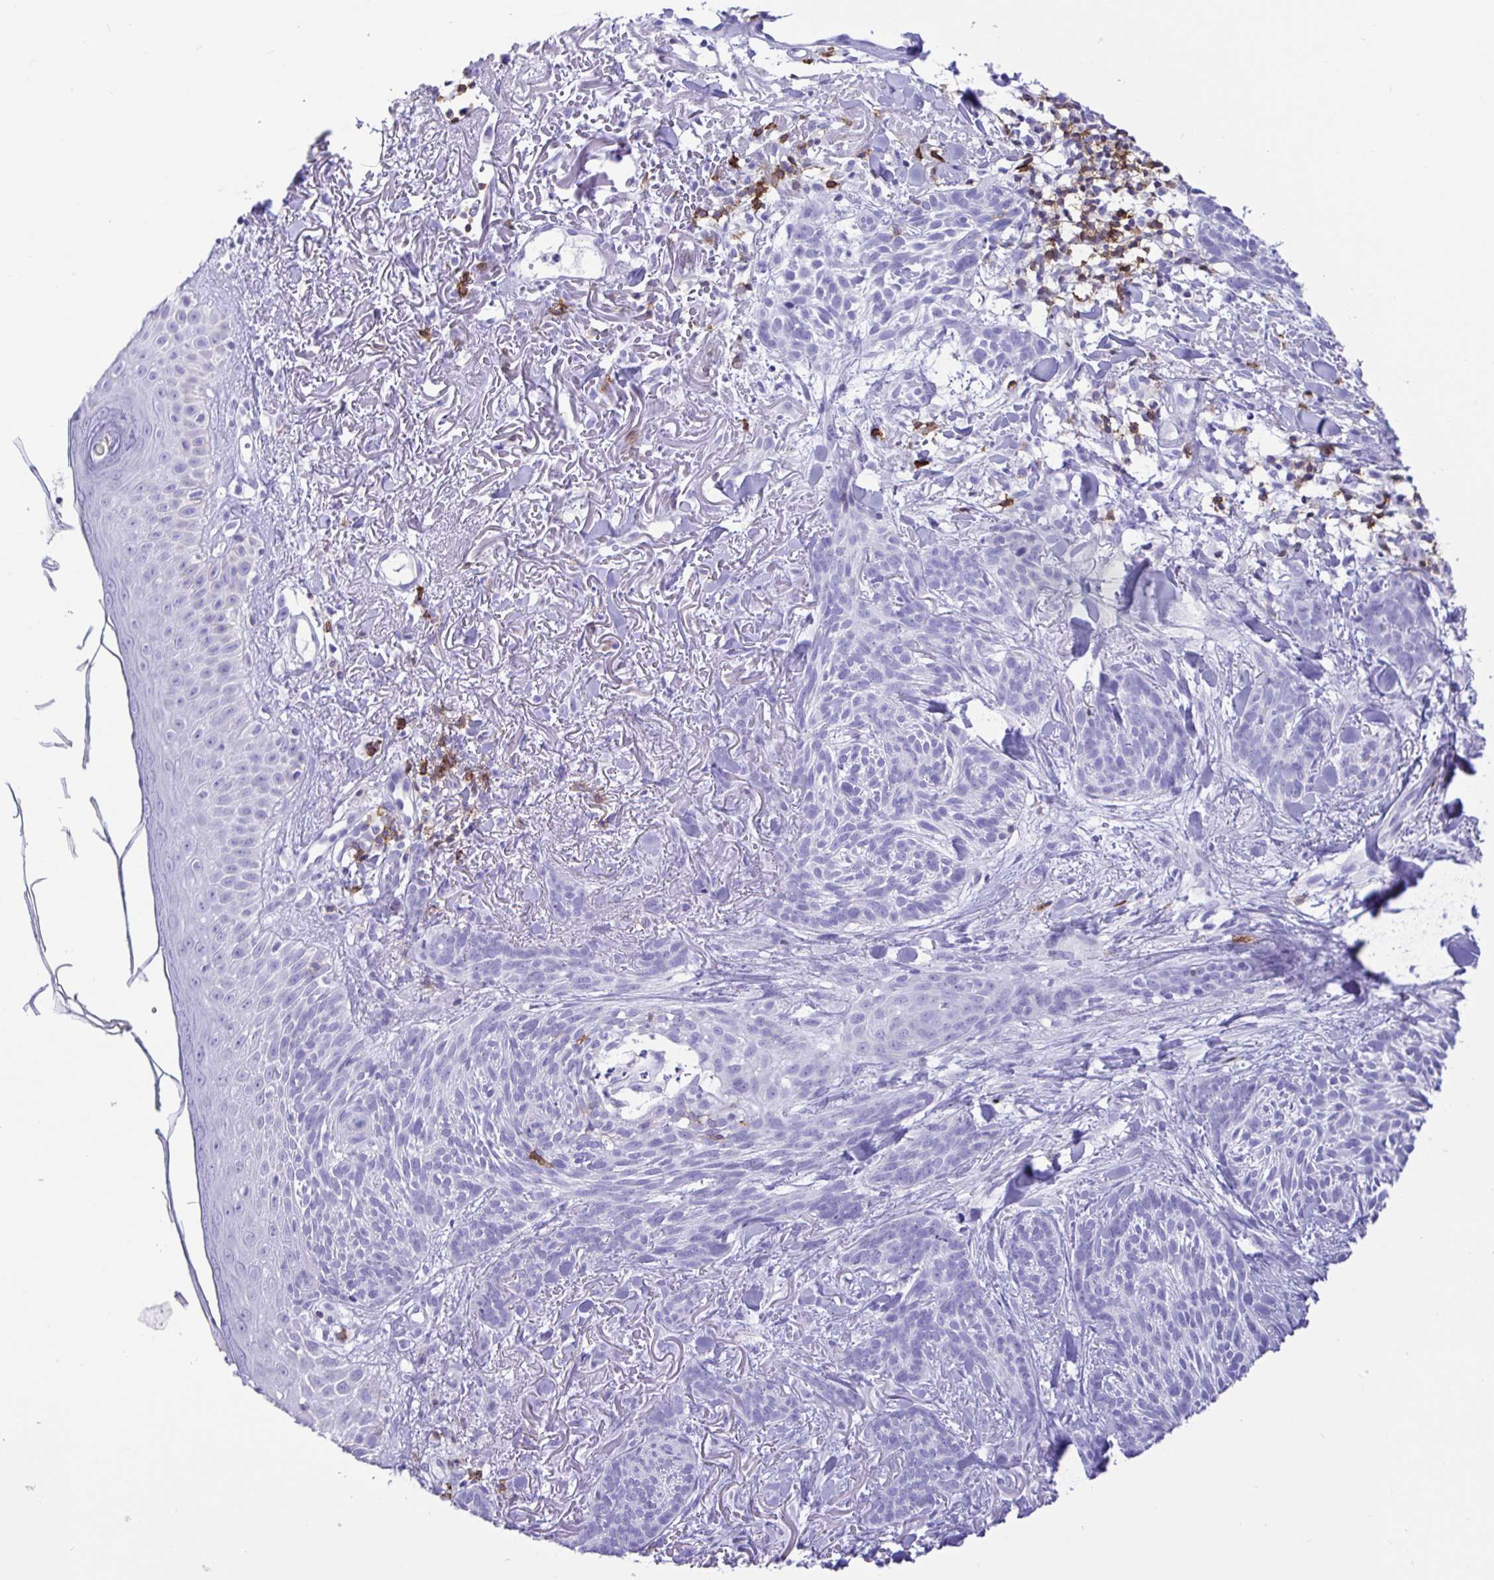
{"staining": {"intensity": "negative", "quantity": "none", "location": "none"}, "tissue": "skin cancer", "cell_type": "Tumor cells", "image_type": "cancer", "snomed": [{"axis": "morphology", "description": "Basal cell carcinoma"}, {"axis": "topography", "description": "Skin"}], "caption": "An IHC histopathology image of basal cell carcinoma (skin) is shown. There is no staining in tumor cells of basal cell carcinoma (skin).", "gene": "CD5", "patient": {"sex": "female", "age": 78}}